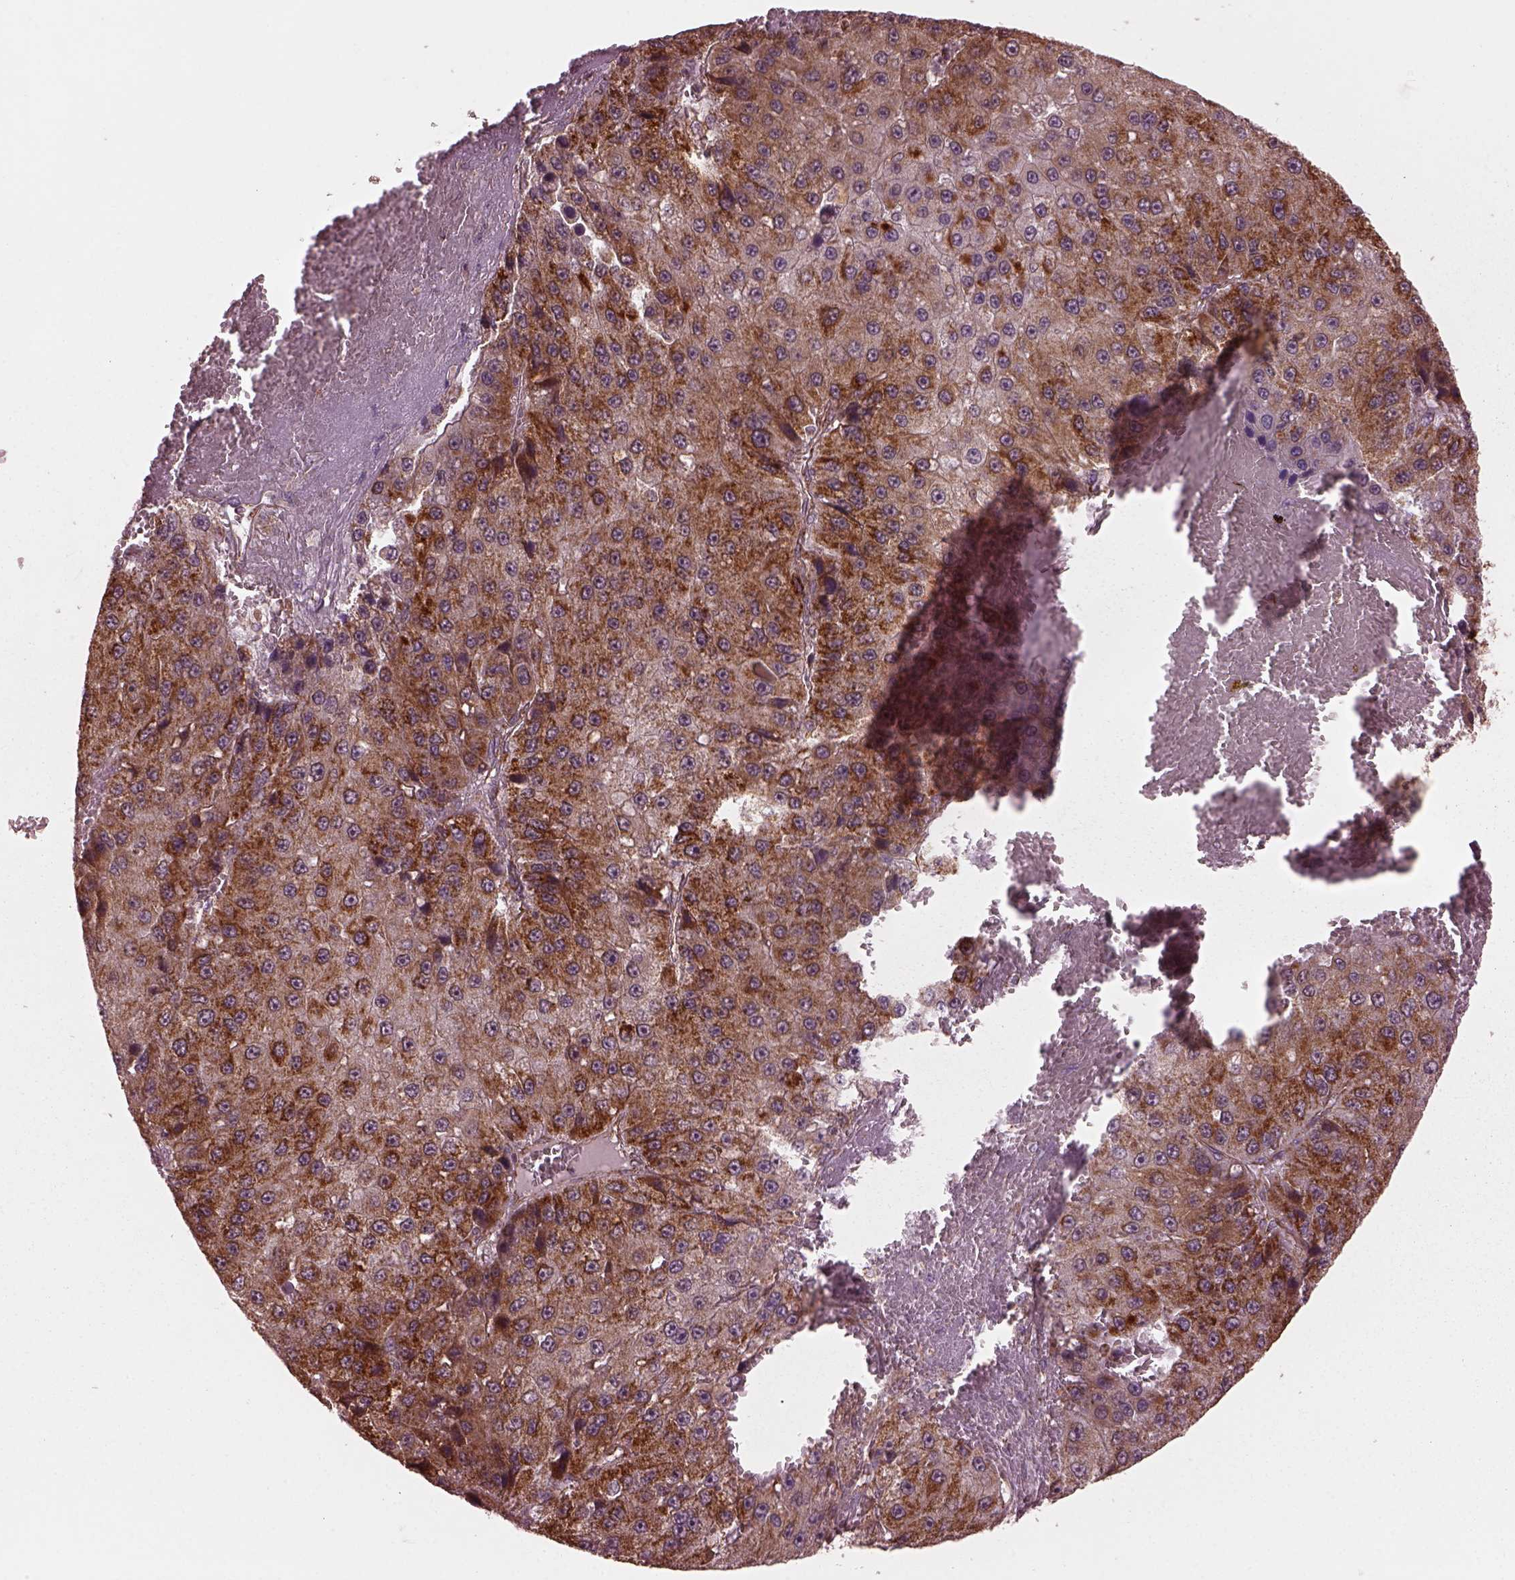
{"staining": {"intensity": "strong", "quantity": "25%-75%", "location": "cytoplasmic/membranous"}, "tissue": "liver cancer", "cell_type": "Tumor cells", "image_type": "cancer", "snomed": [{"axis": "morphology", "description": "Carcinoma, Hepatocellular, NOS"}, {"axis": "topography", "description": "Liver"}], "caption": "Immunohistochemical staining of human liver cancer (hepatocellular carcinoma) shows high levels of strong cytoplasmic/membranous expression in about 25%-75% of tumor cells.", "gene": "NDUFB10", "patient": {"sex": "female", "age": 73}}